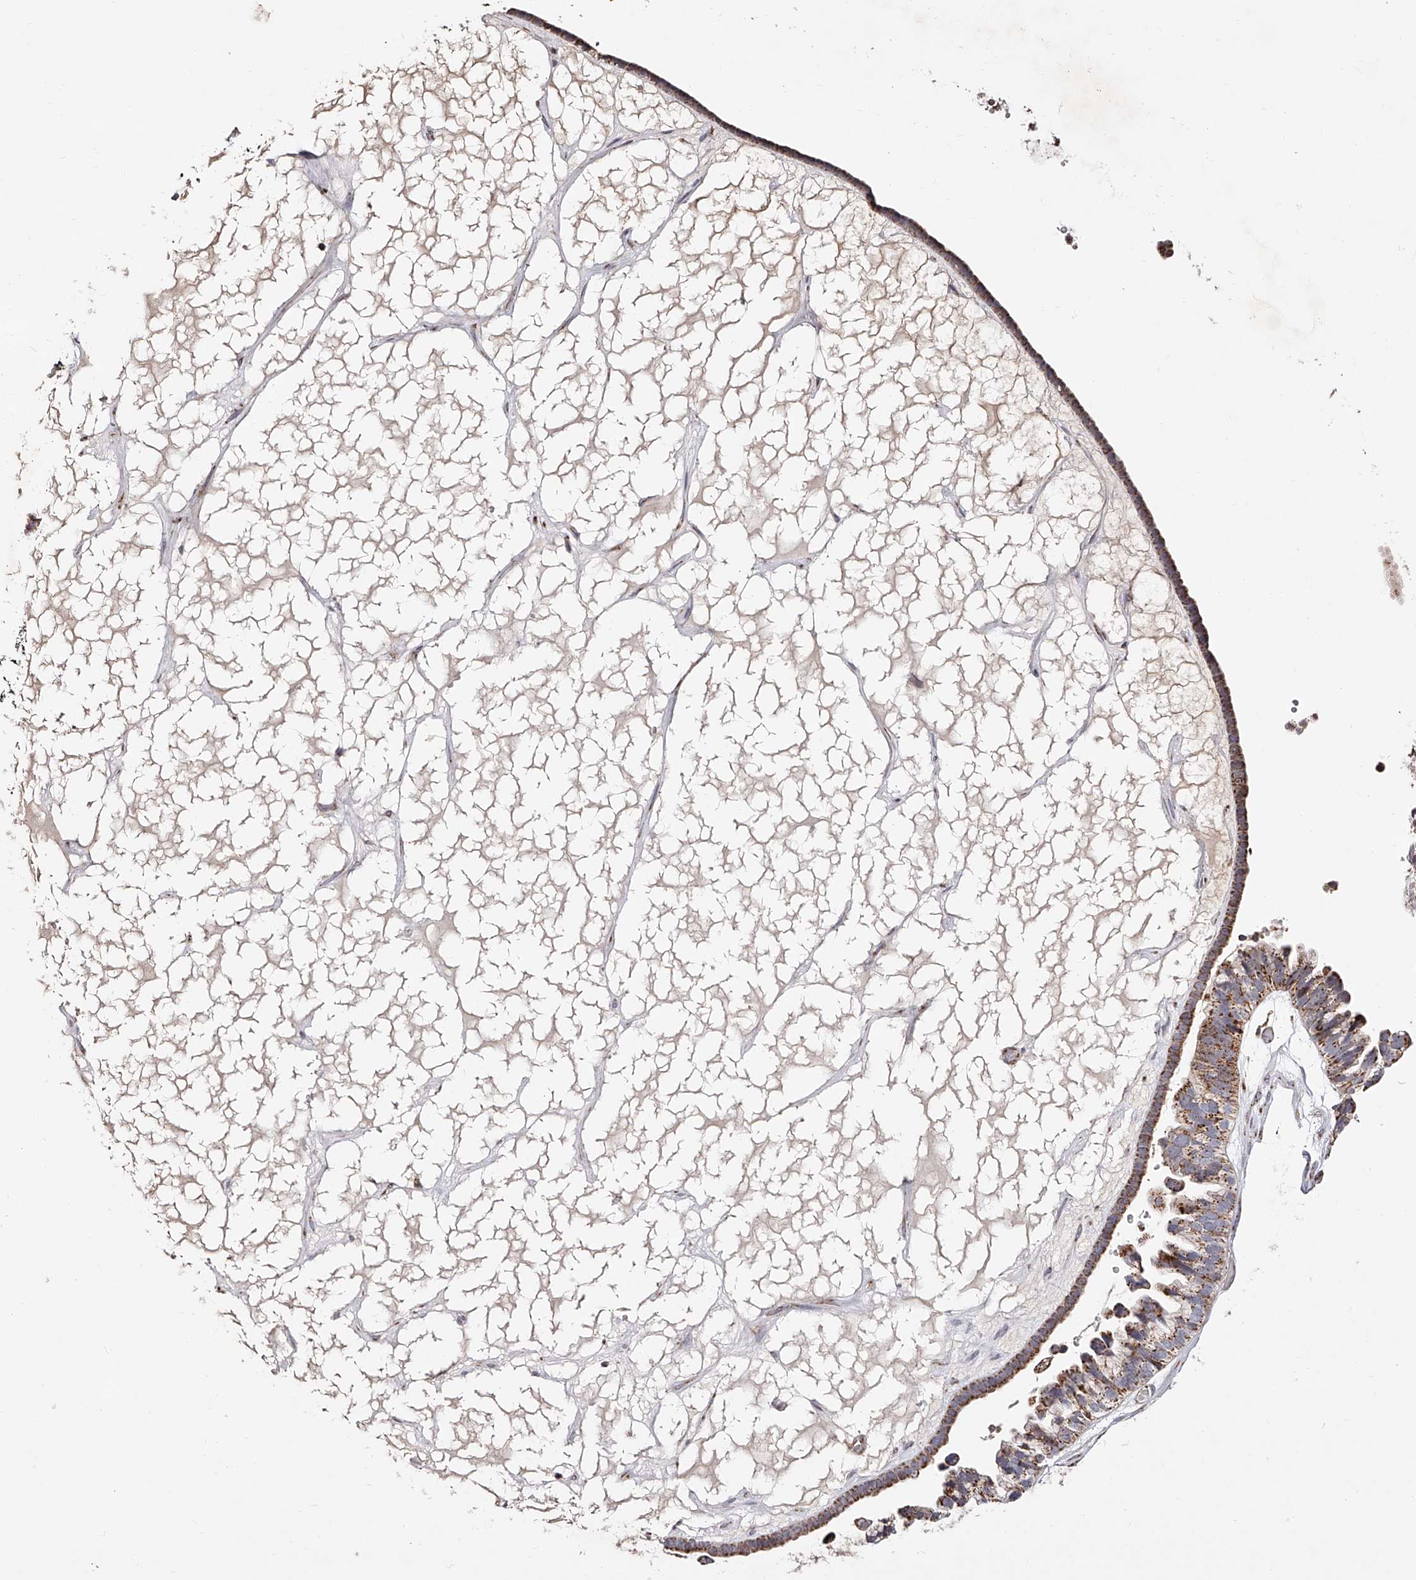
{"staining": {"intensity": "moderate", "quantity": ">75%", "location": "cytoplasmic/membranous"}, "tissue": "ovarian cancer", "cell_type": "Tumor cells", "image_type": "cancer", "snomed": [{"axis": "morphology", "description": "Cystadenocarcinoma, serous, NOS"}, {"axis": "topography", "description": "Ovary"}], "caption": "A brown stain highlights moderate cytoplasmic/membranous staining of a protein in human ovarian cancer (serous cystadenocarcinoma) tumor cells.", "gene": "NDUFV3", "patient": {"sex": "female", "age": 56}}